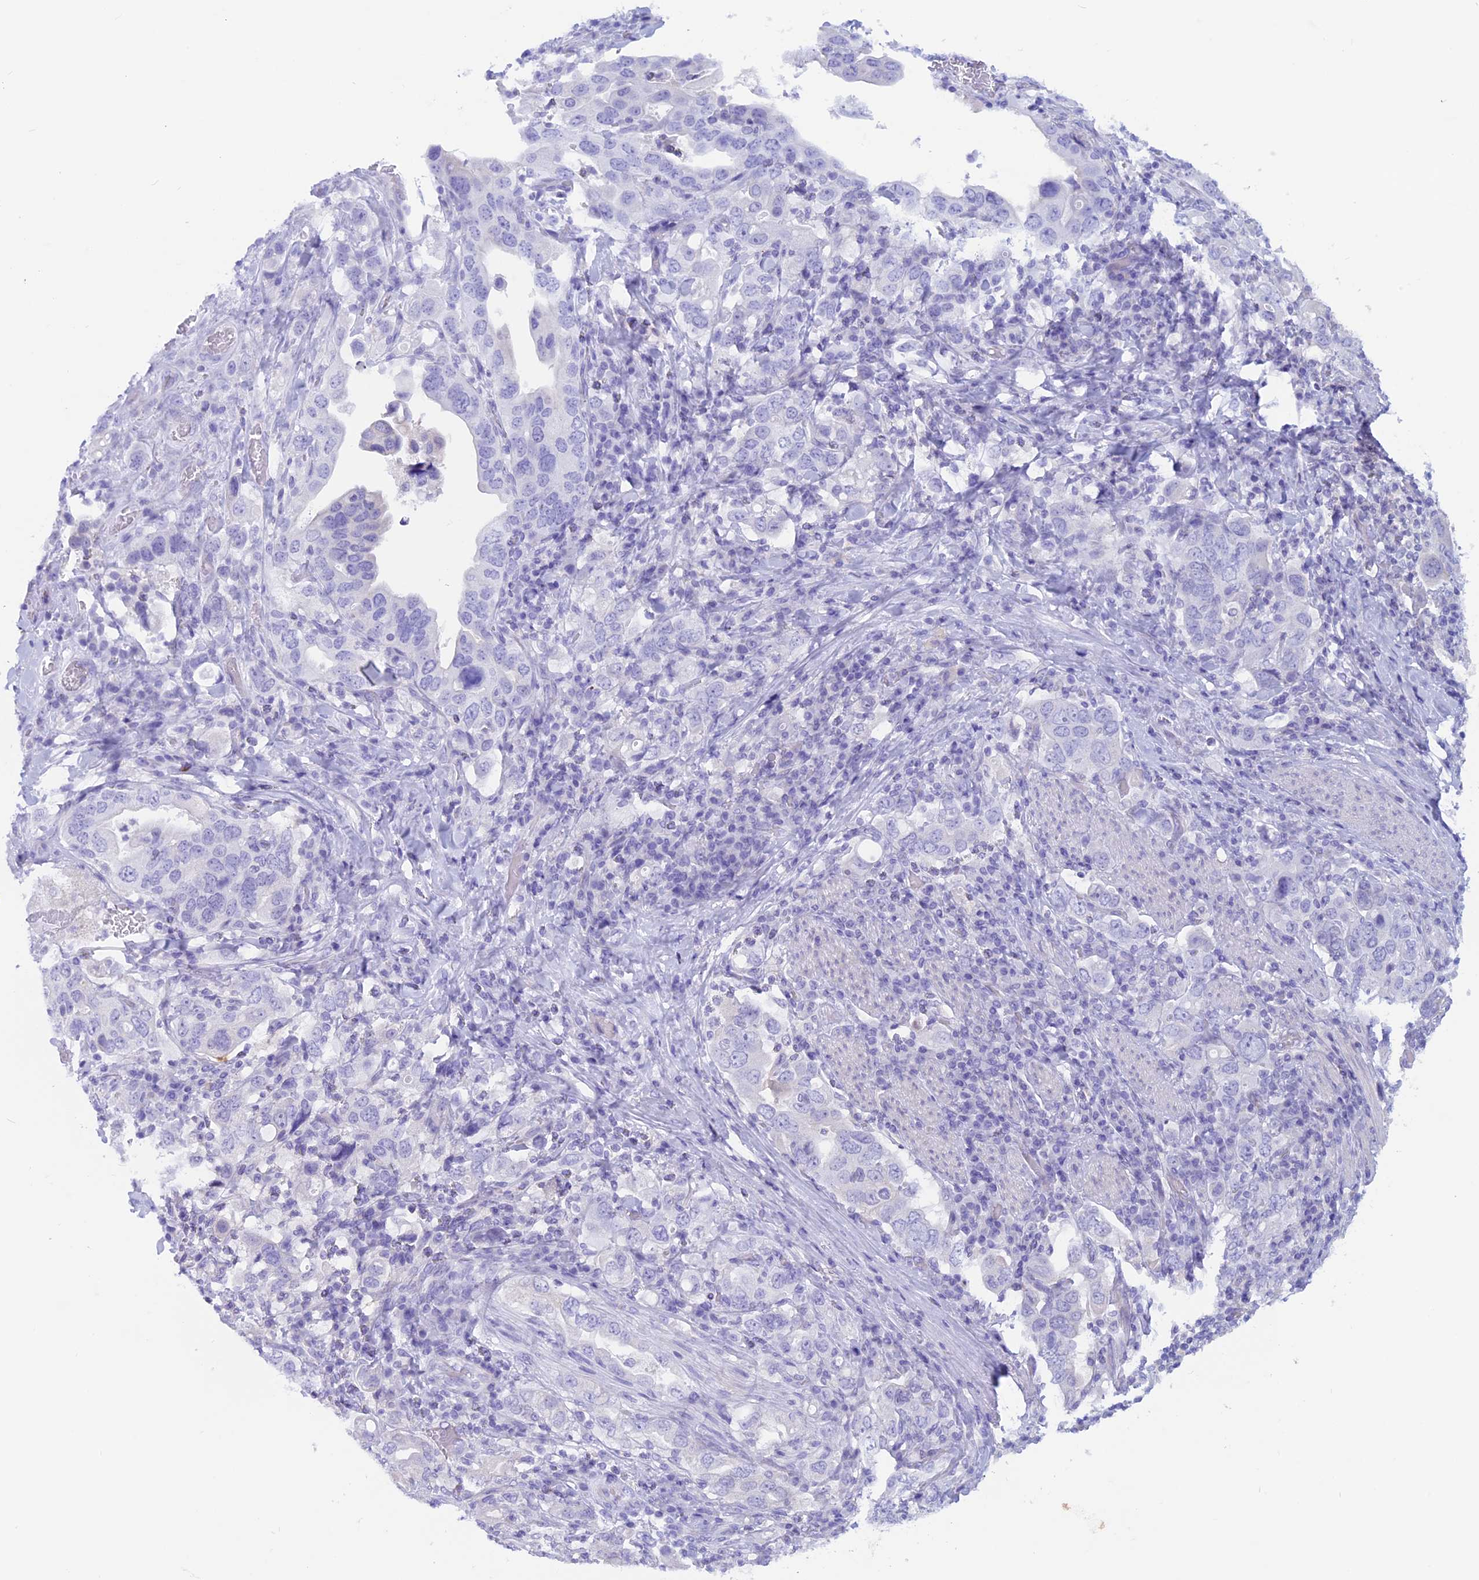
{"staining": {"intensity": "negative", "quantity": "none", "location": "none"}, "tissue": "stomach cancer", "cell_type": "Tumor cells", "image_type": "cancer", "snomed": [{"axis": "morphology", "description": "Adenocarcinoma, NOS"}, {"axis": "topography", "description": "Stomach, upper"}], "caption": "Immunohistochemistry (IHC) micrograph of adenocarcinoma (stomach) stained for a protein (brown), which exhibits no positivity in tumor cells.", "gene": "RP1", "patient": {"sex": "male", "age": 62}}